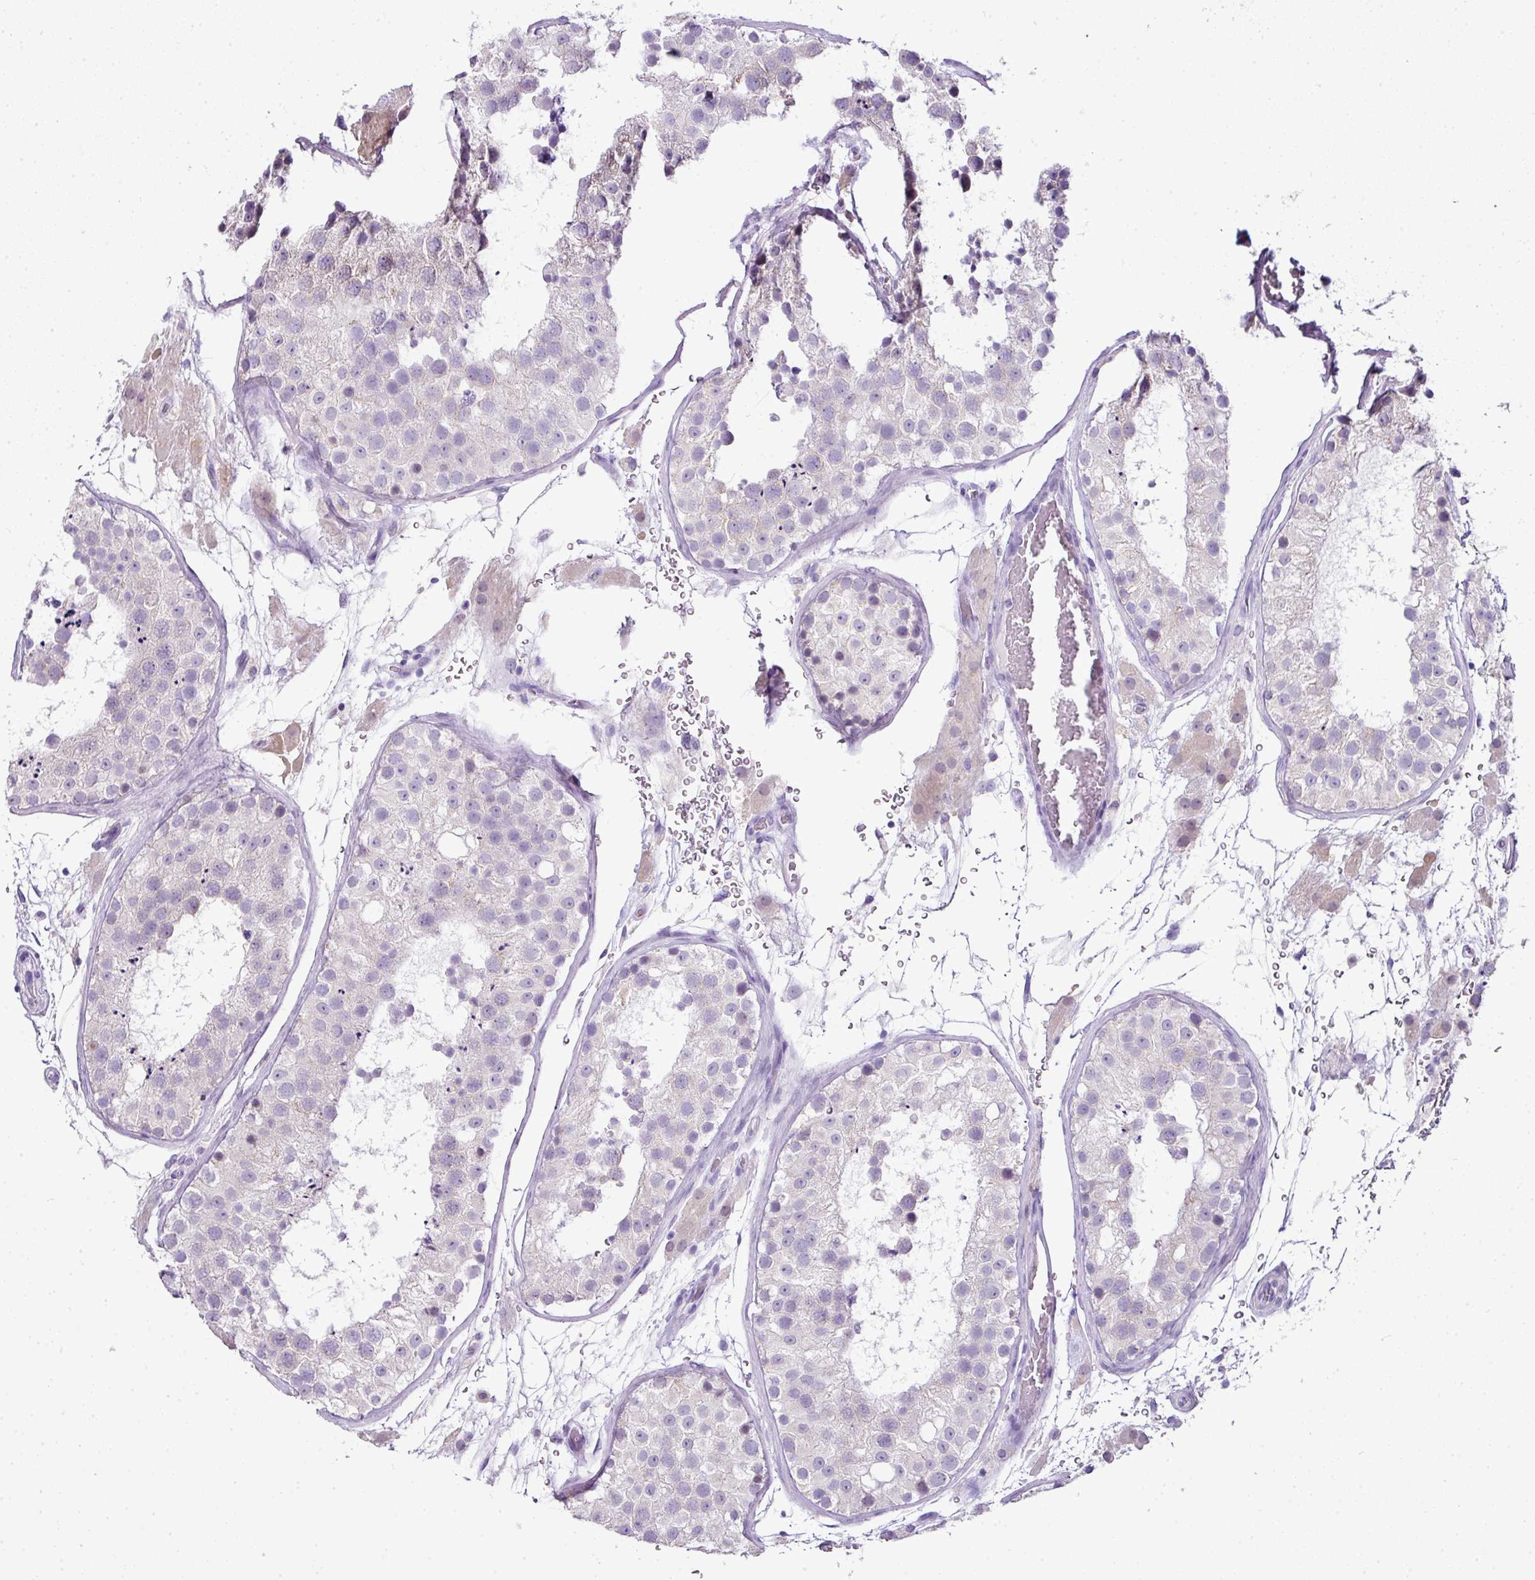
{"staining": {"intensity": "negative", "quantity": "none", "location": "none"}, "tissue": "testis", "cell_type": "Cells in seminiferous ducts", "image_type": "normal", "snomed": [{"axis": "morphology", "description": "Normal tissue, NOS"}, {"axis": "topography", "description": "Testis"}], "caption": "An immunohistochemistry (IHC) histopathology image of unremarkable testis is shown. There is no staining in cells in seminiferous ducts of testis. (Immunohistochemistry (ihc), brightfield microscopy, high magnification).", "gene": "BCL11A", "patient": {"sex": "male", "age": 26}}